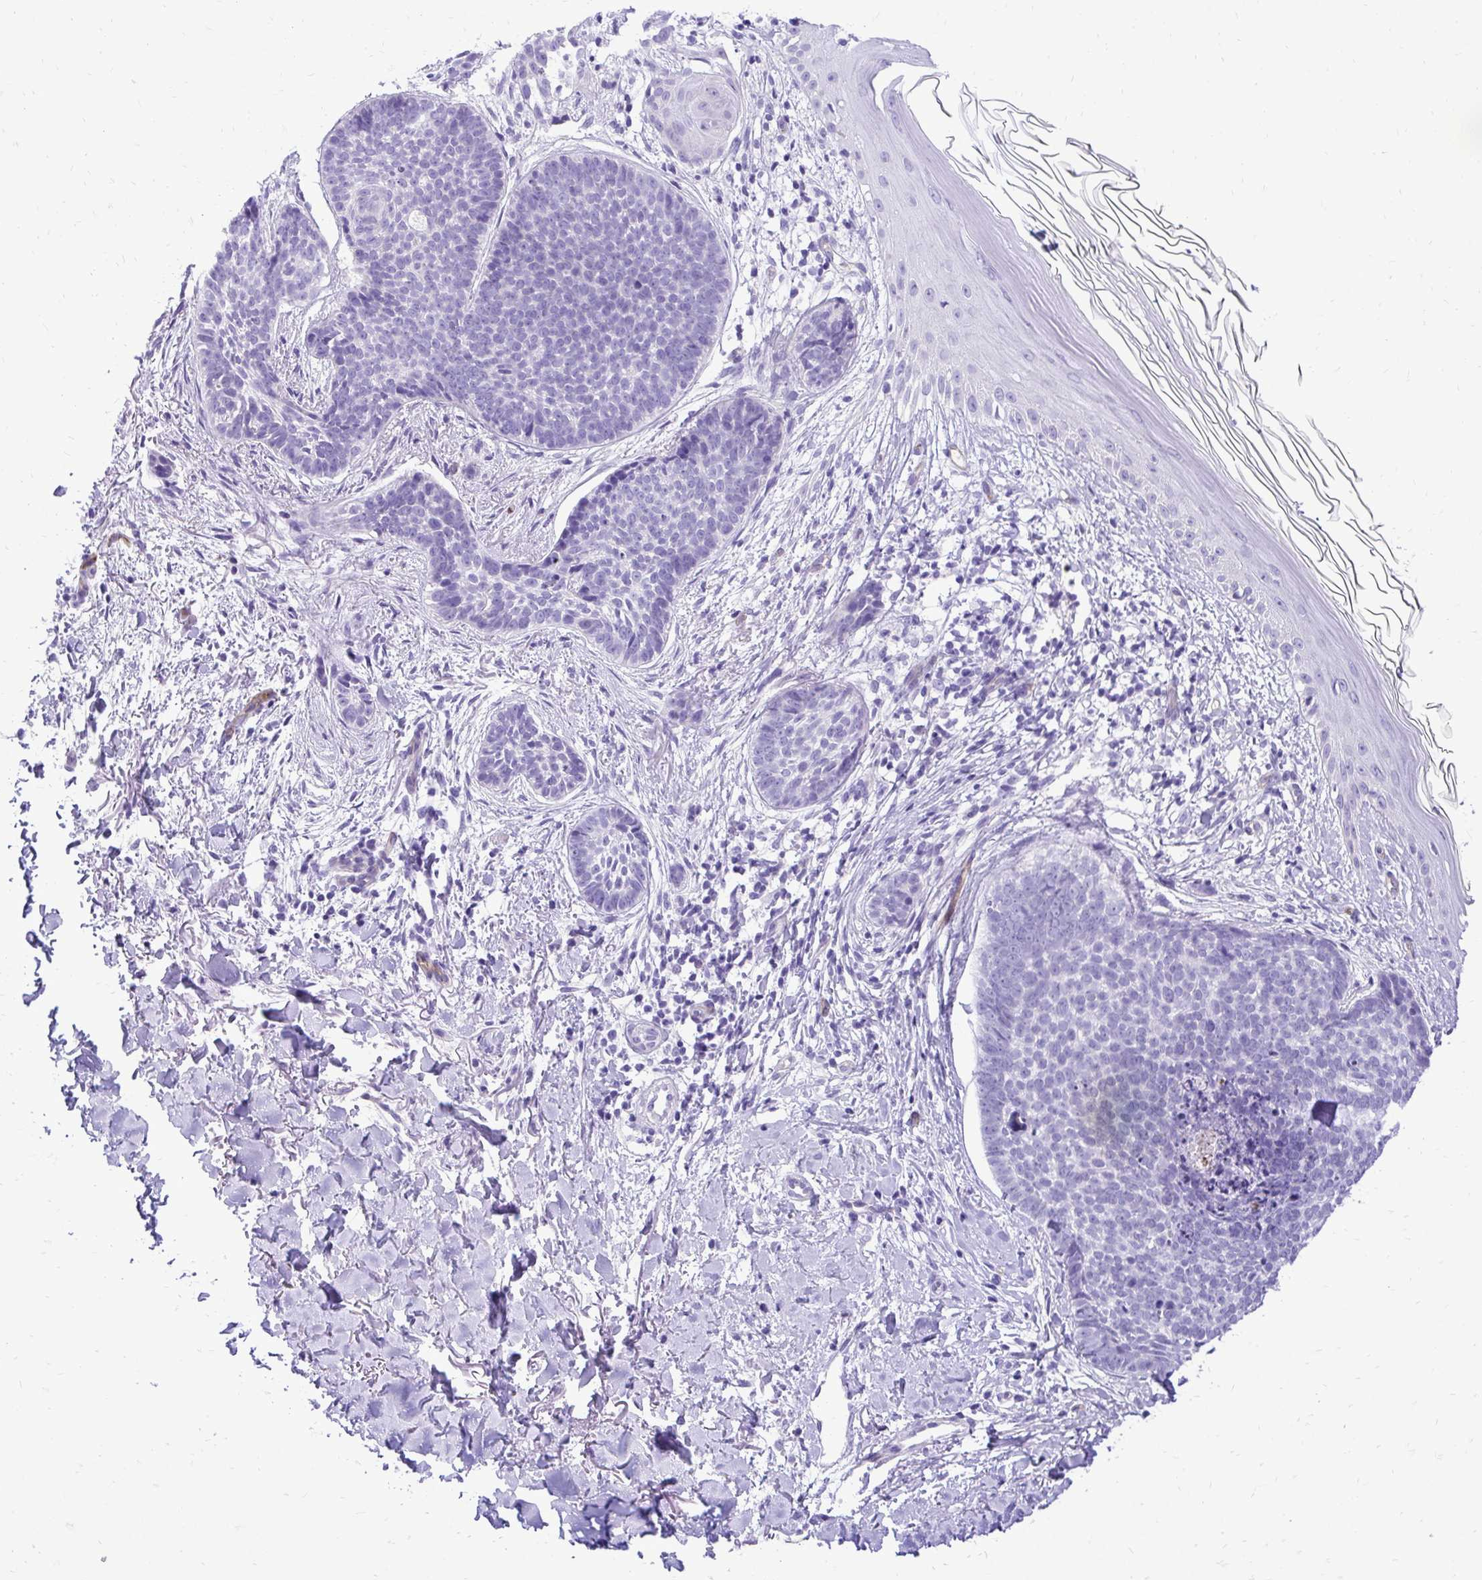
{"staining": {"intensity": "negative", "quantity": "none", "location": "none"}, "tissue": "skin cancer", "cell_type": "Tumor cells", "image_type": "cancer", "snomed": [{"axis": "morphology", "description": "Basal cell carcinoma"}, {"axis": "topography", "description": "Skin"}, {"axis": "topography", "description": "Skin of back"}], "caption": "Immunohistochemical staining of human skin basal cell carcinoma reveals no significant positivity in tumor cells. (DAB (3,3'-diaminobenzidine) immunohistochemistry, high magnification).", "gene": "PELI3", "patient": {"sex": "male", "age": 81}}